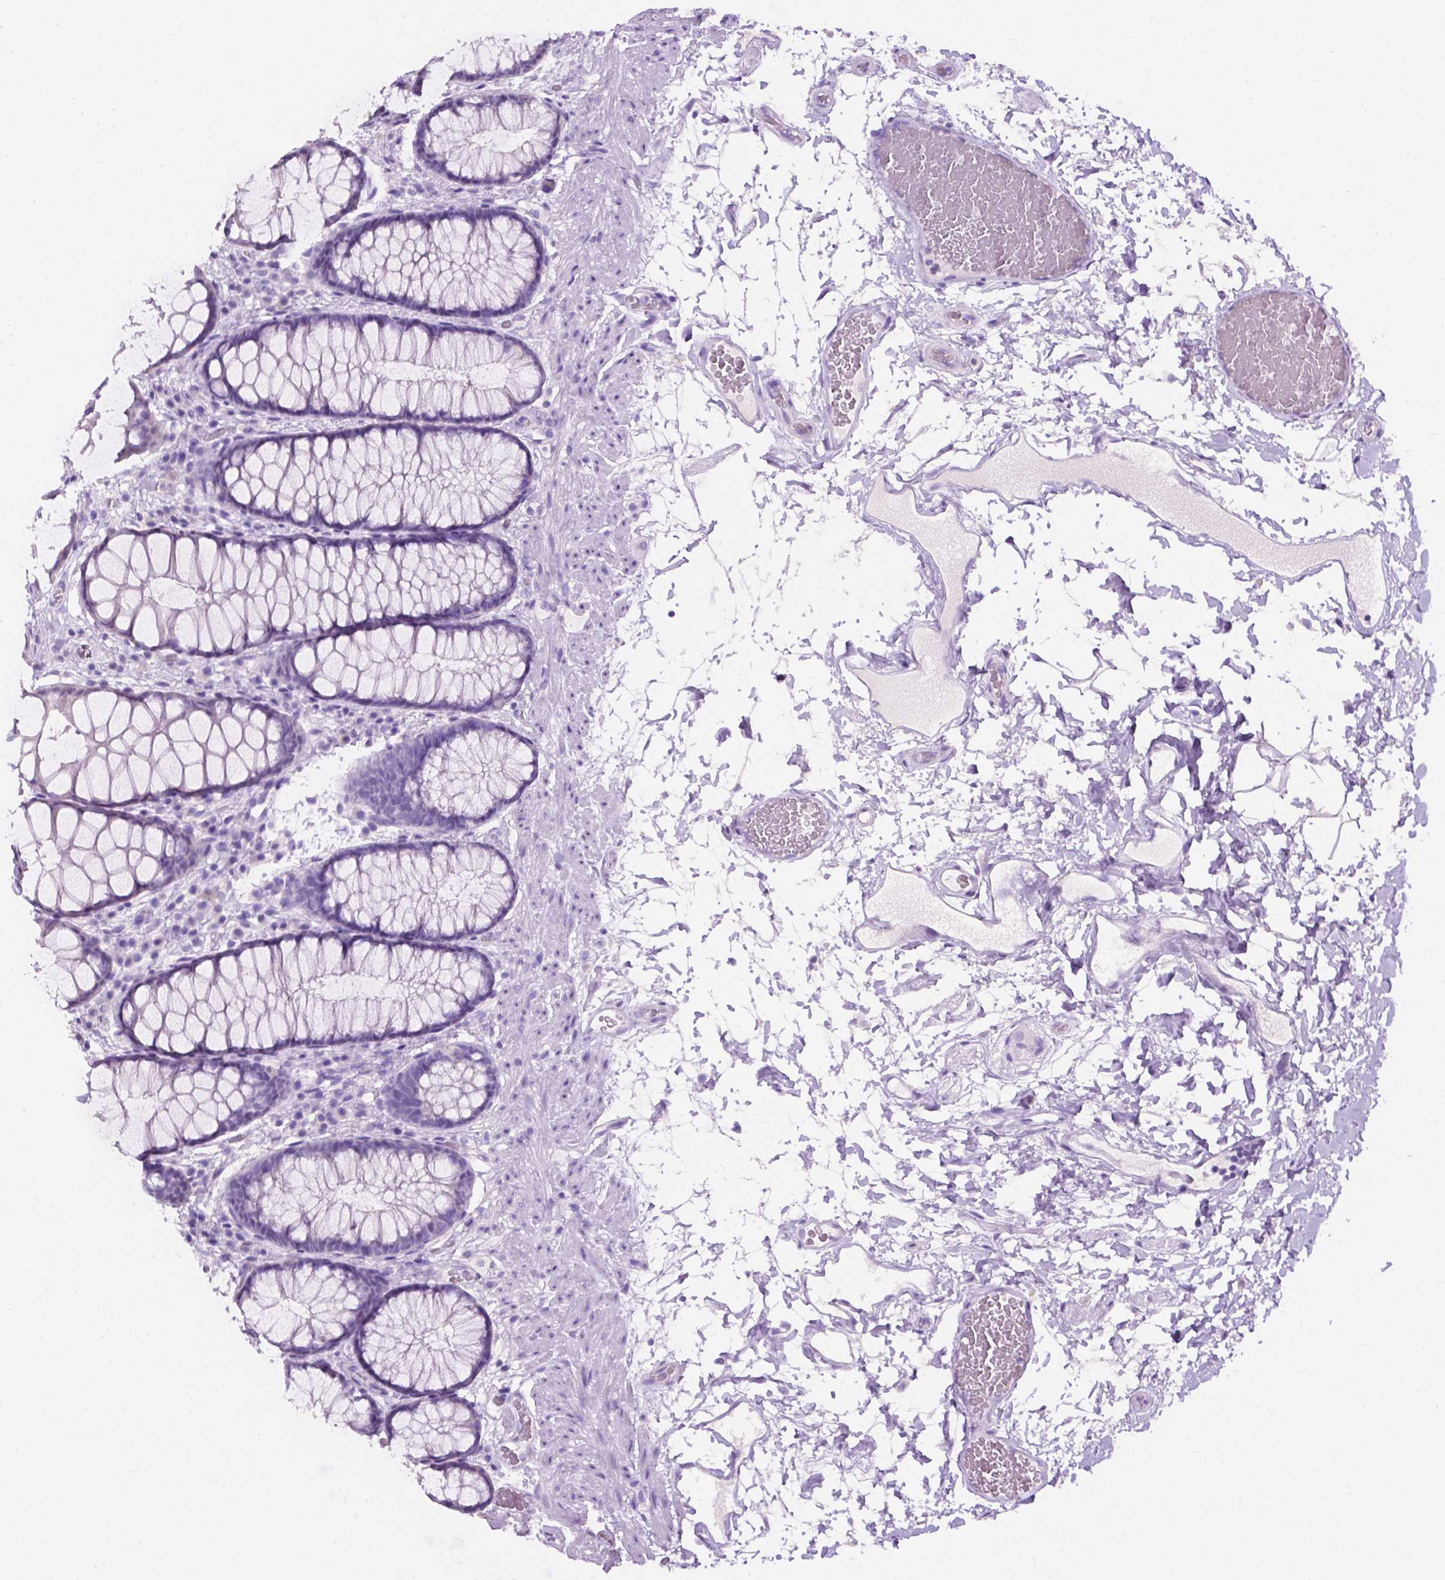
{"staining": {"intensity": "negative", "quantity": "none", "location": "none"}, "tissue": "rectum", "cell_type": "Glandular cells", "image_type": "normal", "snomed": [{"axis": "morphology", "description": "Normal tissue, NOS"}, {"axis": "topography", "description": "Rectum"}], "caption": "Immunohistochemical staining of normal human rectum shows no significant expression in glandular cells.", "gene": "TACSTD2", "patient": {"sex": "female", "age": 62}}